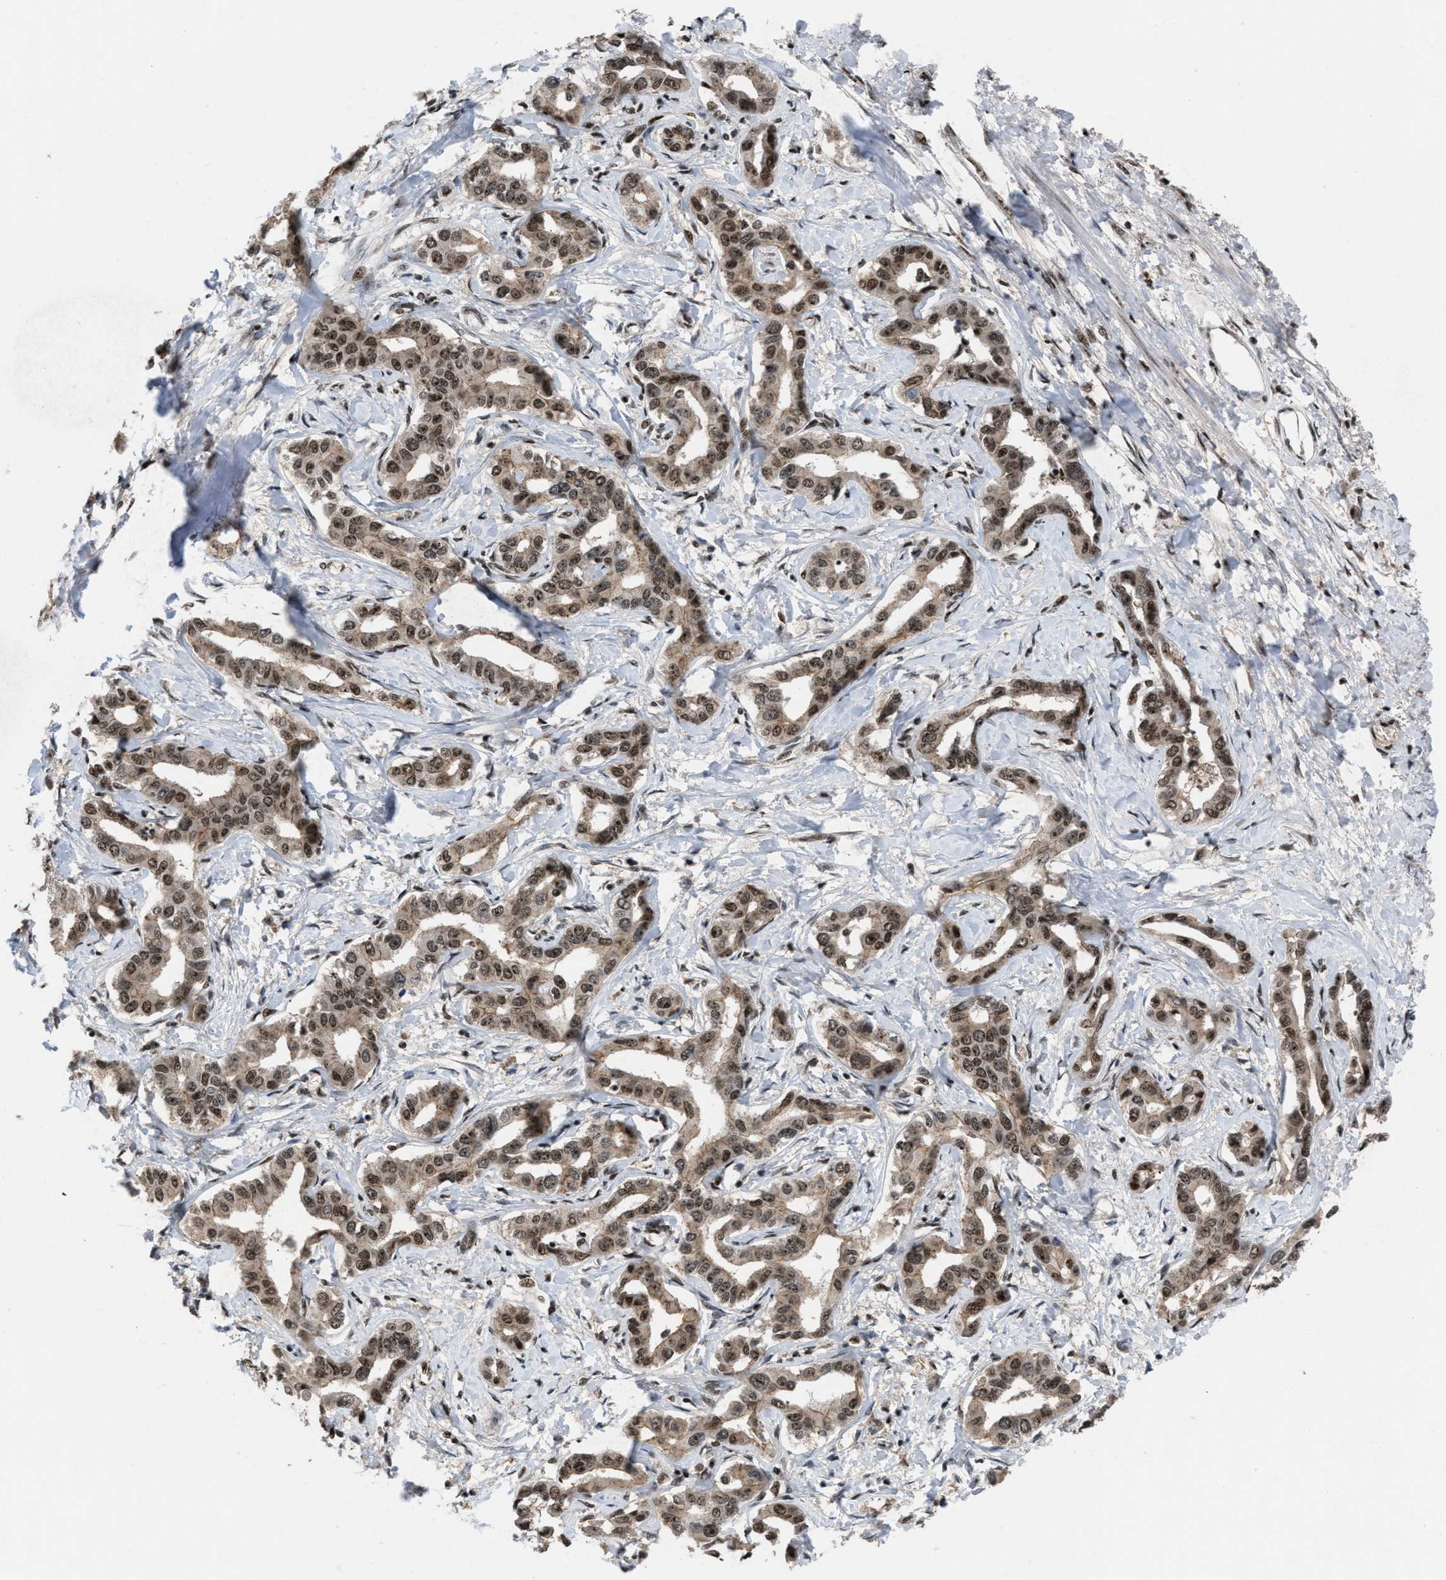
{"staining": {"intensity": "moderate", "quantity": ">75%", "location": "cytoplasmic/membranous,nuclear"}, "tissue": "liver cancer", "cell_type": "Tumor cells", "image_type": "cancer", "snomed": [{"axis": "morphology", "description": "Cholangiocarcinoma"}, {"axis": "topography", "description": "Liver"}], "caption": "Protein expression analysis of human liver cholangiocarcinoma reveals moderate cytoplasmic/membranous and nuclear staining in approximately >75% of tumor cells.", "gene": "PRPF4", "patient": {"sex": "male", "age": 59}}